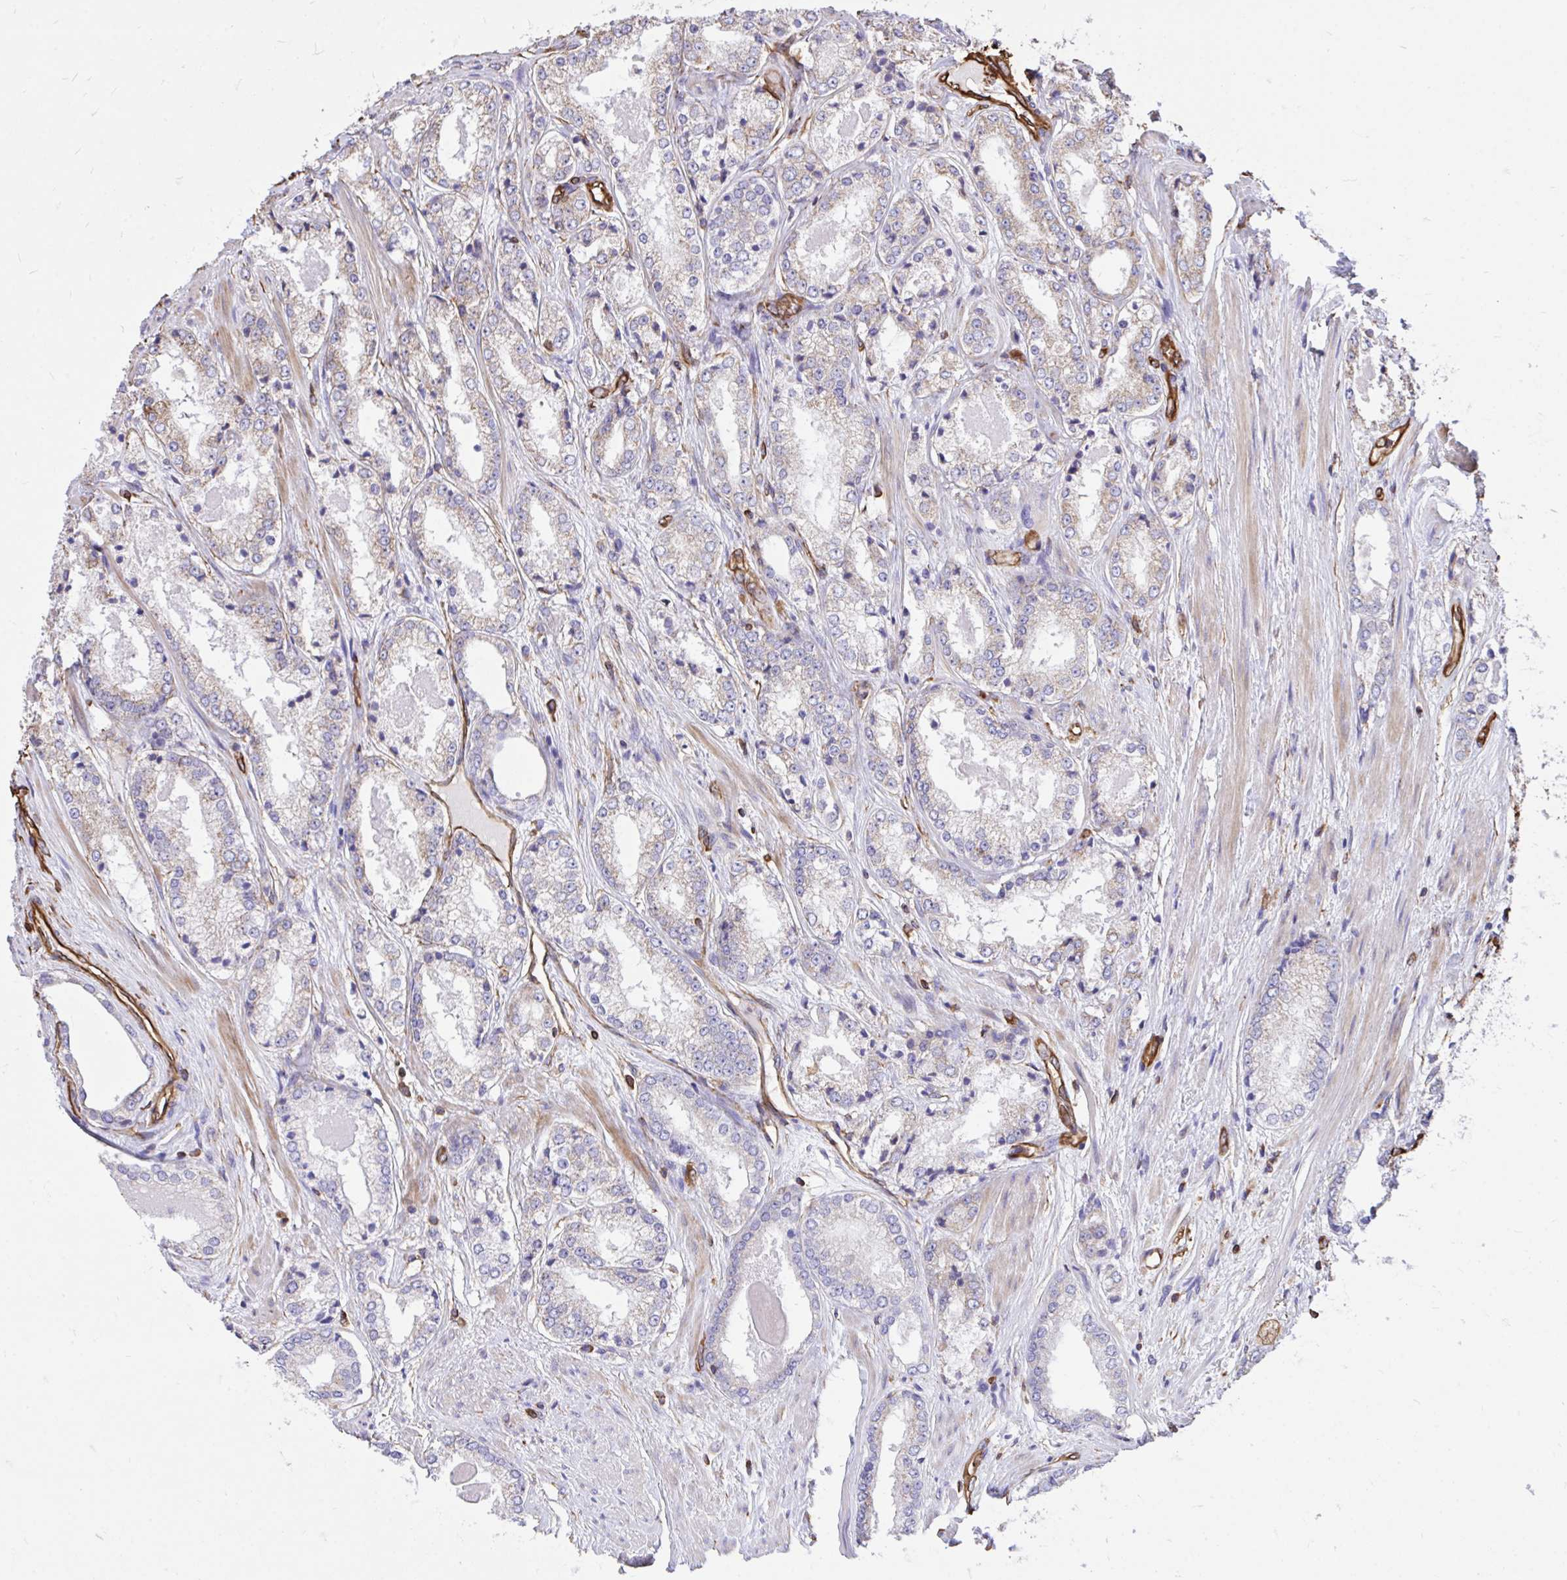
{"staining": {"intensity": "weak", "quantity": "25%-75%", "location": "cytoplasmic/membranous"}, "tissue": "prostate cancer", "cell_type": "Tumor cells", "image_type": "cancer", "snomed": [{"axis": "morphology", "description": "Adenocarcinoma, NOS"}, {"axis": "morphology", "description": "Adenocarcinoma, Low grade"}, {"axis": "topography", "description": "Prostate"}], "caption": "Human prostate low-grade adenocarcinoma stained with a protein marker shows weak staining in tumor cells.", "gene": "RNF103", "patient": {"sex": "male", "age": 68}}